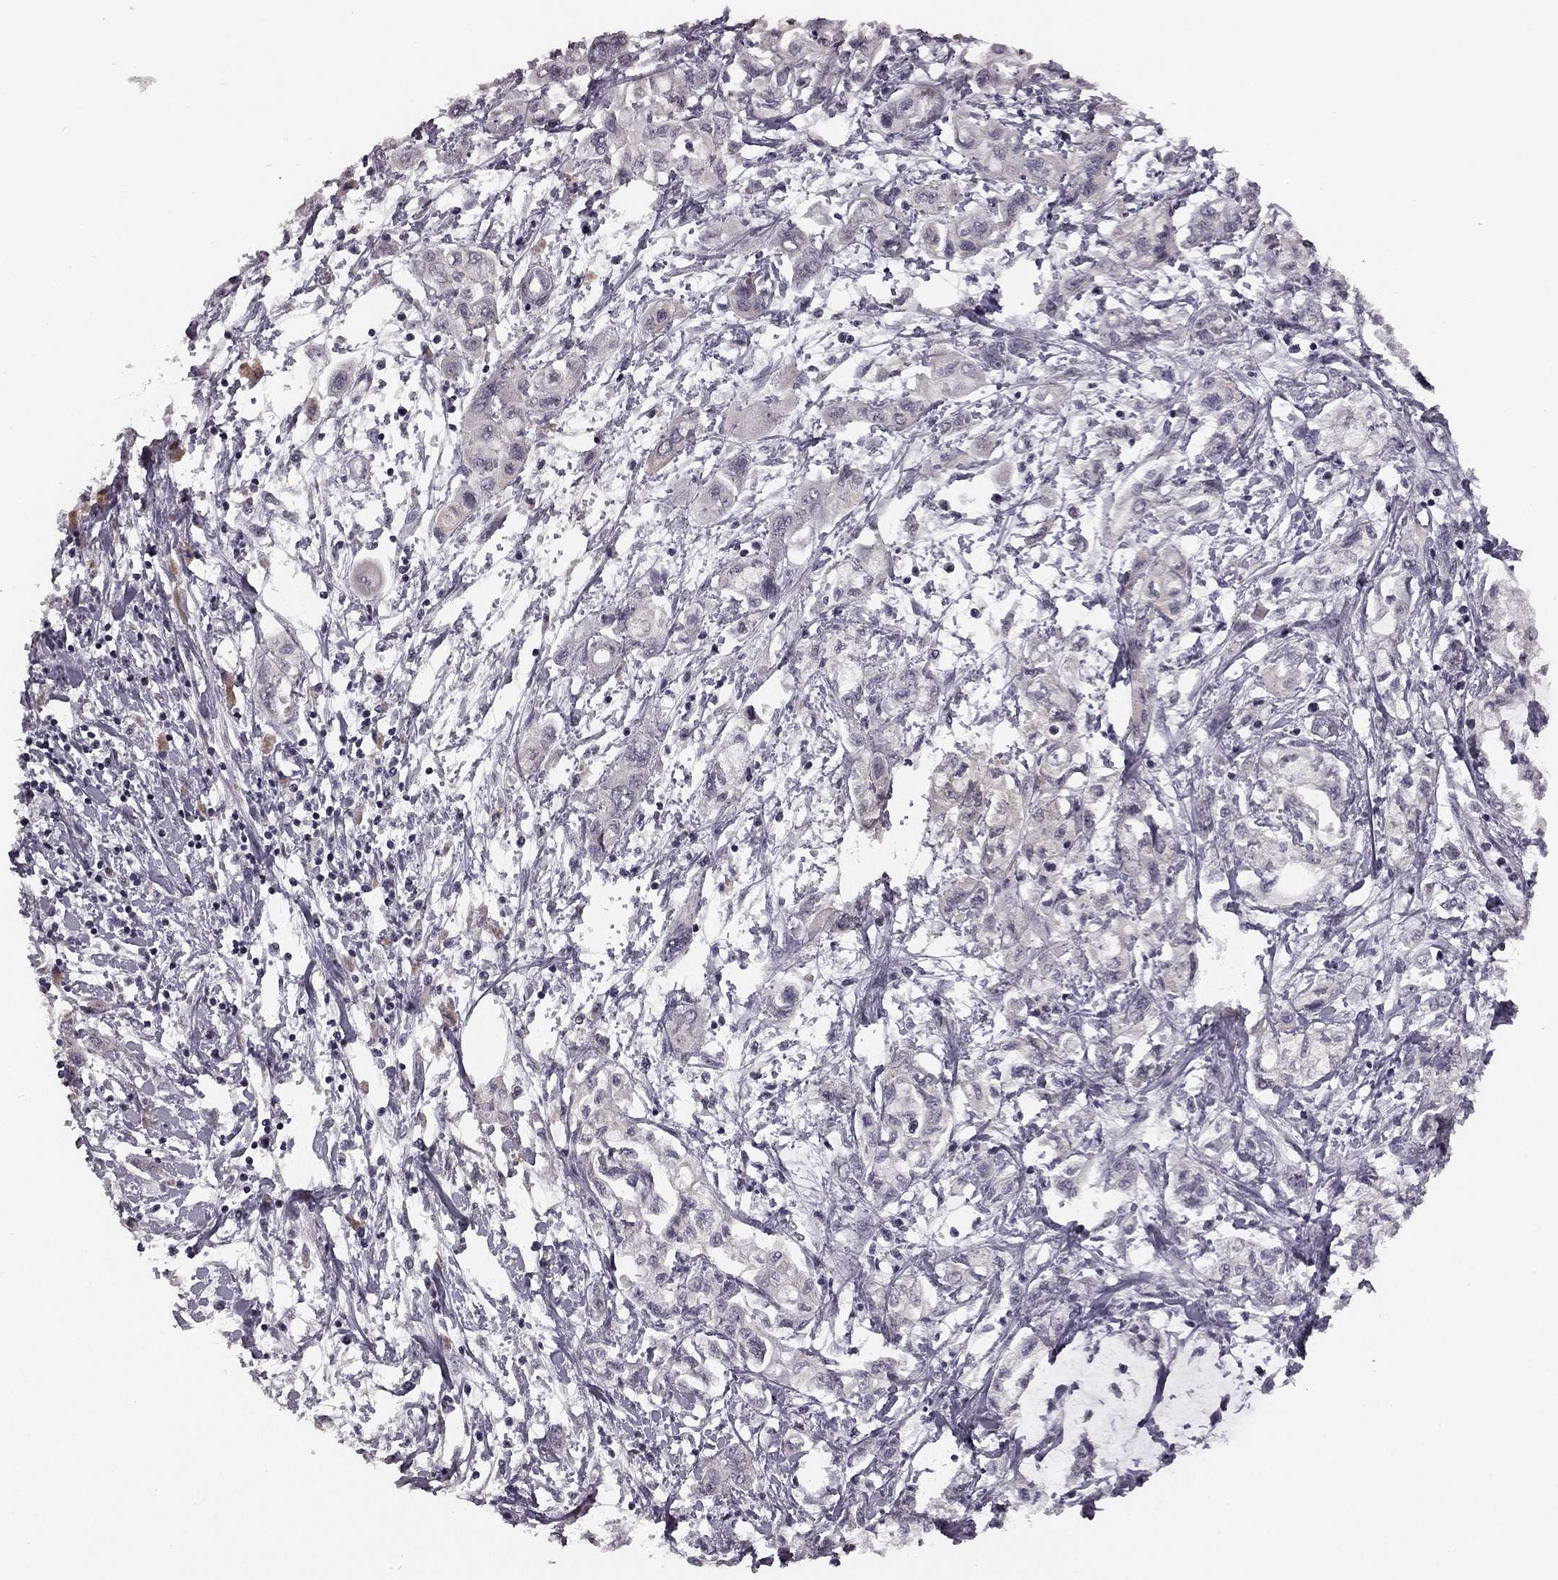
{"staining": {"intensity": "negative", "quantity": "none", "location": "none"}, "tissue": "pancreatic cancer", "cell_type": "Tumor cells", "image_type": "cancer", "snomed": [{"axis": "morphology", "description": "Adenocarcinoma, NOS"}, {"axis": "topography", "description": "Pancreas"}], "caption": "The image exhibits no staining of tumor cells in pancreatic cancer (adenocarcinoma).", "gene": "HCN4", "patient": {"sex": "male", "age": 54}}